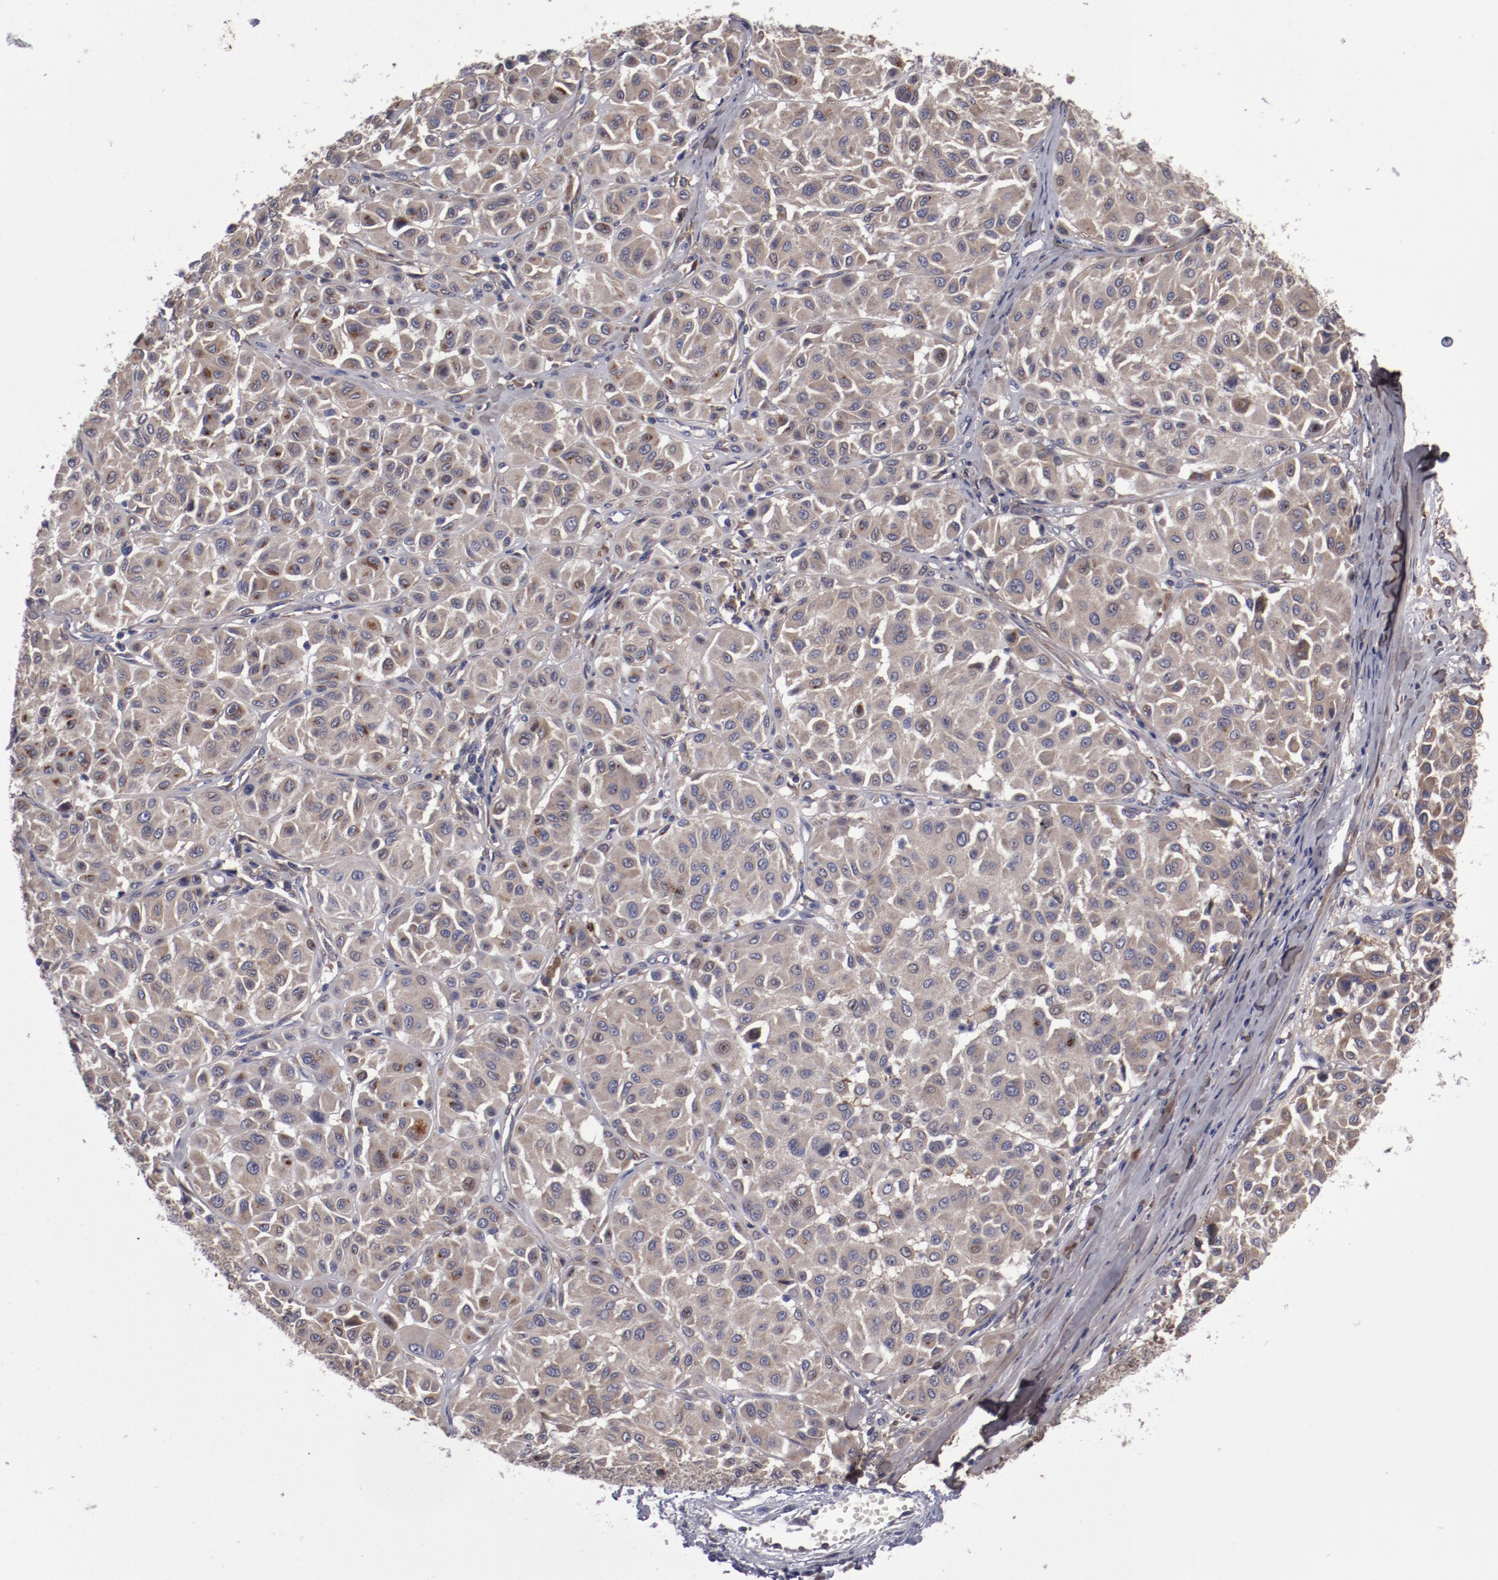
{"staining": {"intensity": "weak", "quantity": ">75%", "location": "cytoplasmic/membranous"}, "tissue": "melanoma", "cell_type": "Tumor cells", "image_type": "cancer", "snomed": [{"axis": "morphology", "description": "Malignant melanoma, Metastatic site"}, {"axis": "topography", "description": "Soft tissue"}], "caption": "This photomicrograph shows immunohistochemistry (IHC) staining of human malignant melanoma (metastatic site), with low weak cytoplasmic/membranous staining in about >75% of tumor cells.", "gene": "IL12A", "patient": {"sex": "male", "age": 41}}